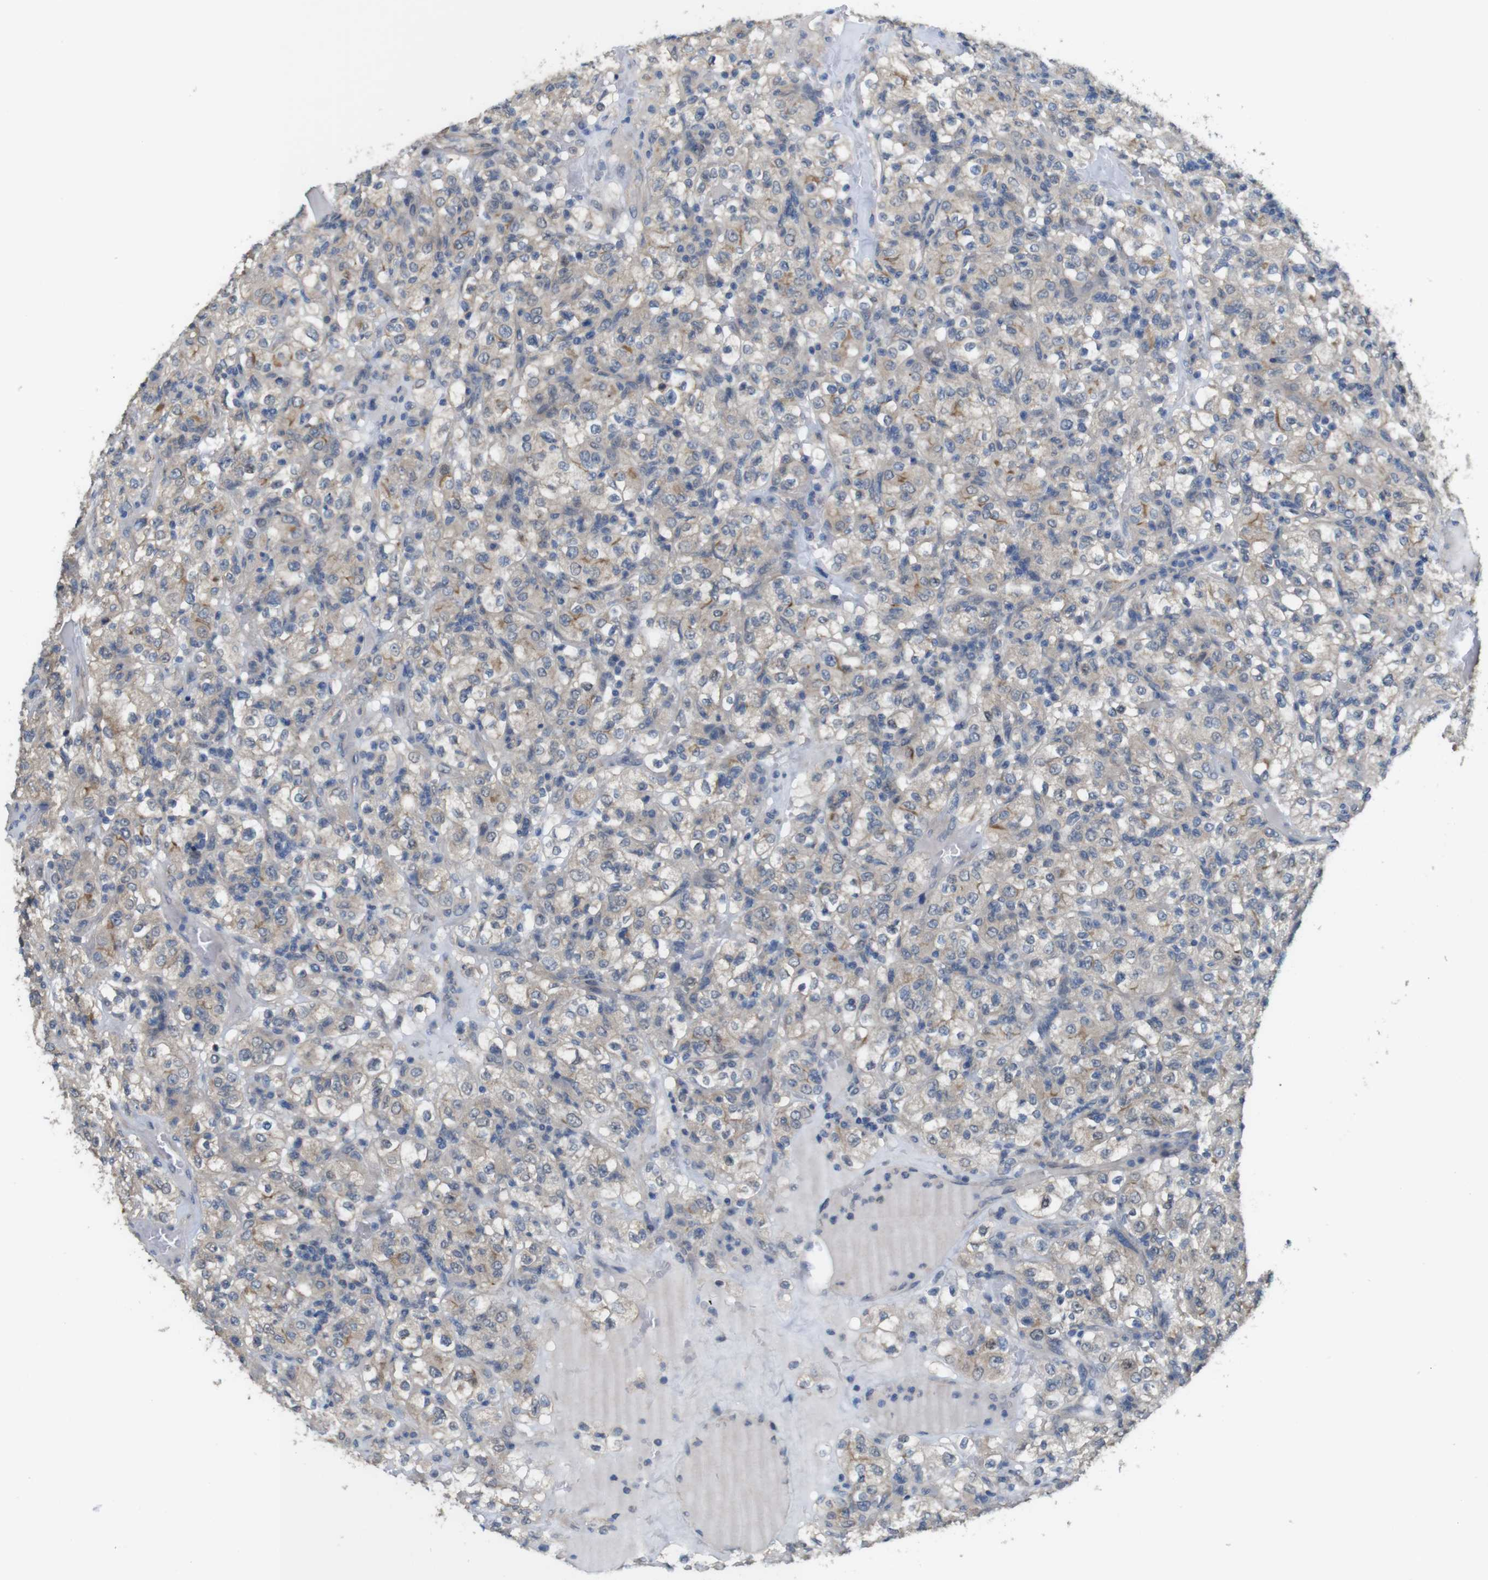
{"staining": {"intensity": "moderate", "quantity": "<25%", "location": "cytoplasmic/membranous"}, "tissue": "renal cancer", "cell_type": "Tumor cells", "image_type": "cancer", "snomed": [{"axis": "morphology", "description": "Normal tissue, NOS"}, {"axis": "morphology", "description": "Adenocarcinoma, NOS"}, {"axis": "topography", "description": "Kidney"}], "caption": "Human renal cancer (adenocarcinoma) stained with a protein marker shows moderate staining in tumor cells.", "gene": "CDC34", "patient": {"sex": "female", "age": 72}}